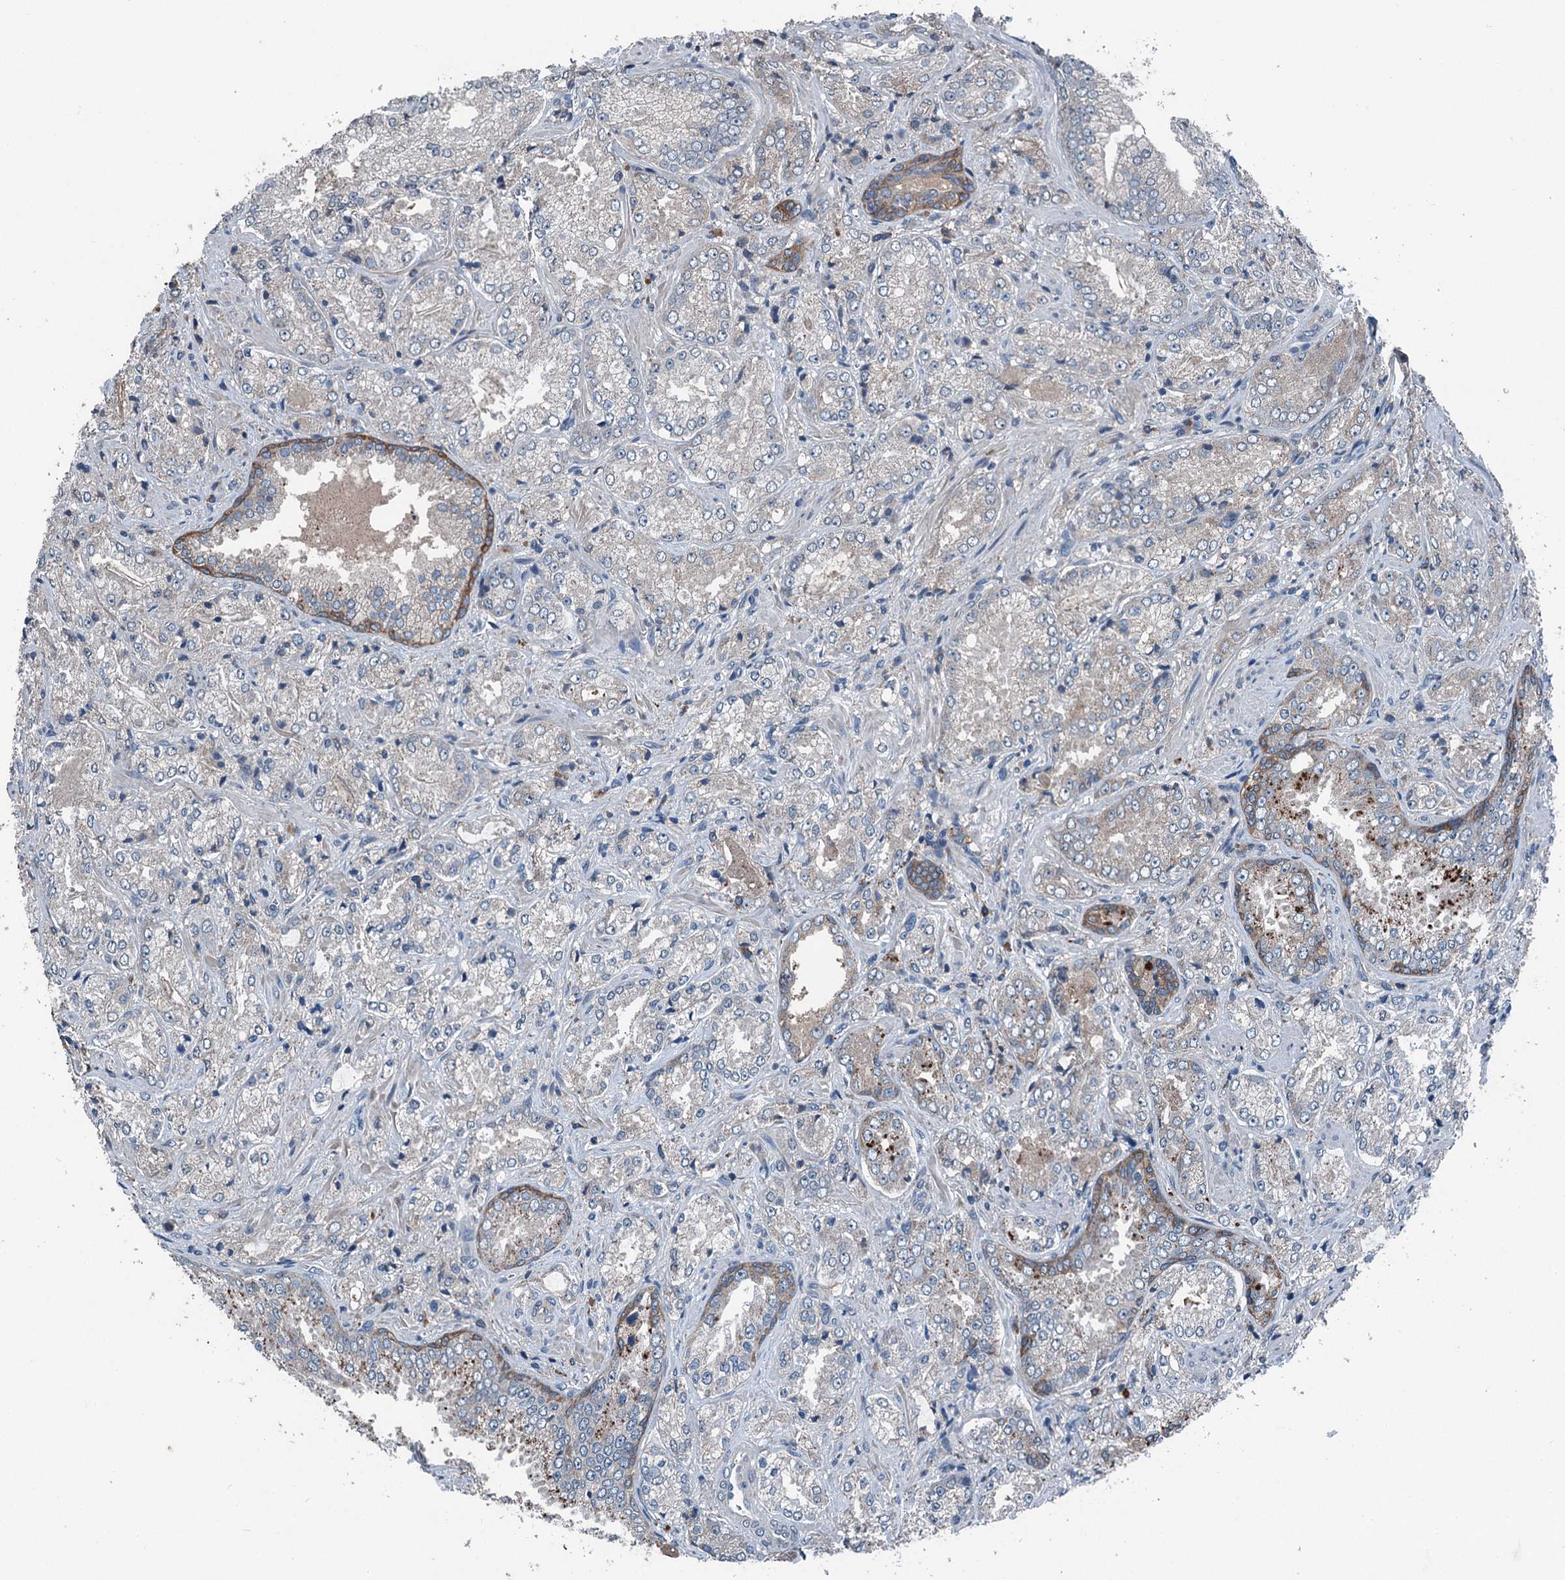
{"staining": {"intensity": "negative", "quantity": "none", "location": "none"}, "tissue": "prostate cancer", "cell_type": "Tumor cells", "image_type": "cancer", "snomed": [{"axis": "morphology", "description": "Adenocarcinoma, Low grade"}, {"axis": "topography", "description": "Prostate"}], "caption": "DAB (3,3'-diaminobenzidine) immunohistochemical staining of prostate low-grade adenocarcinoma exhibits no significant expression in tumor cells.", "gene": "PDSS1", "patient": {"sex": "male", "age": 74}}